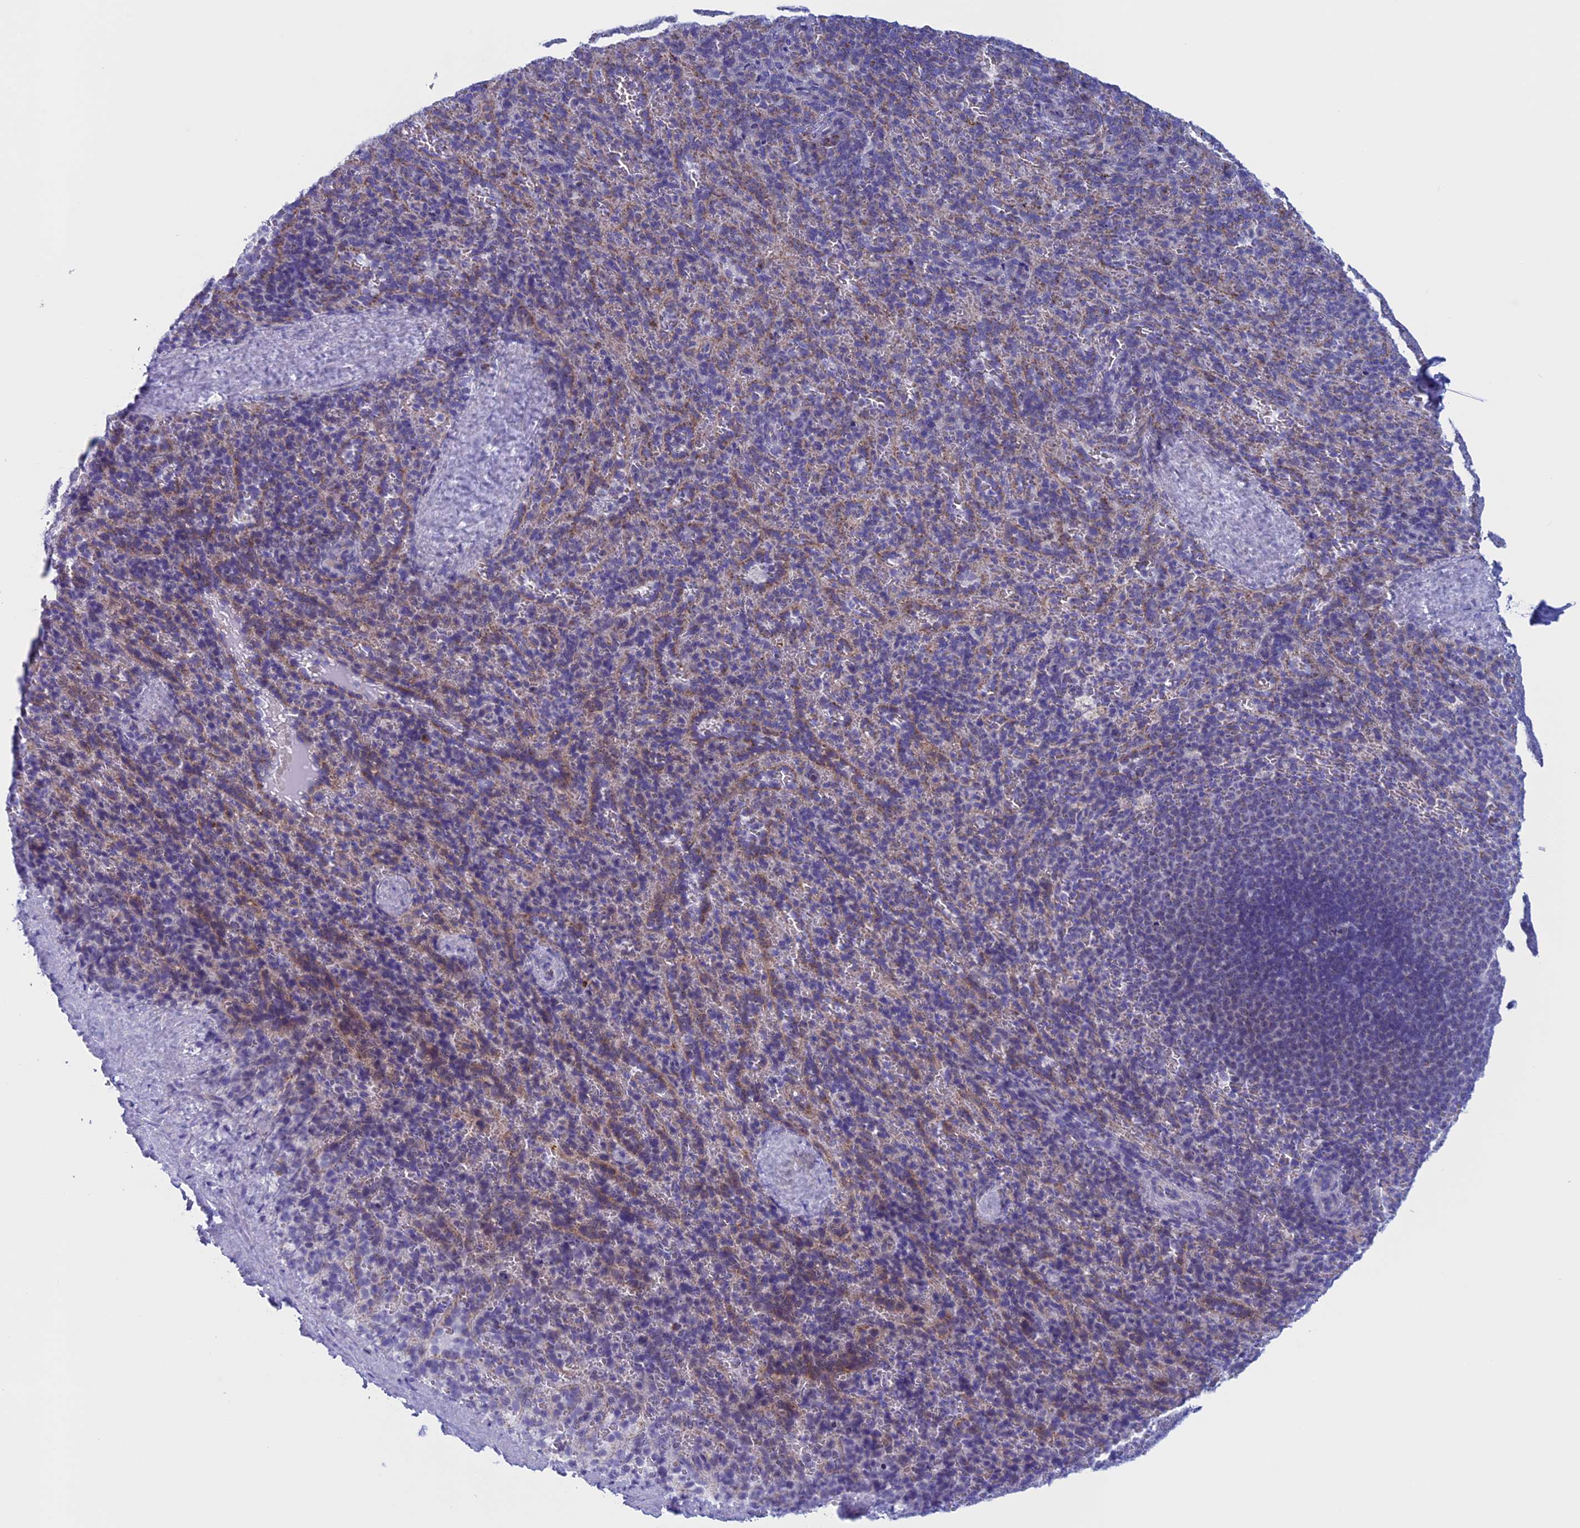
{"staining": {"intensity": "weak", "quantity": "25%-75%", "location": "cytoplasmic/membranous"}, "tissue": "spleen", "cell_type": "Cells in red pulp", "image_type": "normal", "snomed": [{"axis": "morphology", "description": "Normal tissue, NOS"}, {"axis": "topography", "description": "Spleen"}], "caption": "Protein analysis of normal spleen demonstrates weak cytoplasmic/membranous staining in about 25%-75% of cells in red pulp. Nuclei are stained in blue.", "gene": "NDUFB9", "patient": {"sex": "female", "age": 21}}